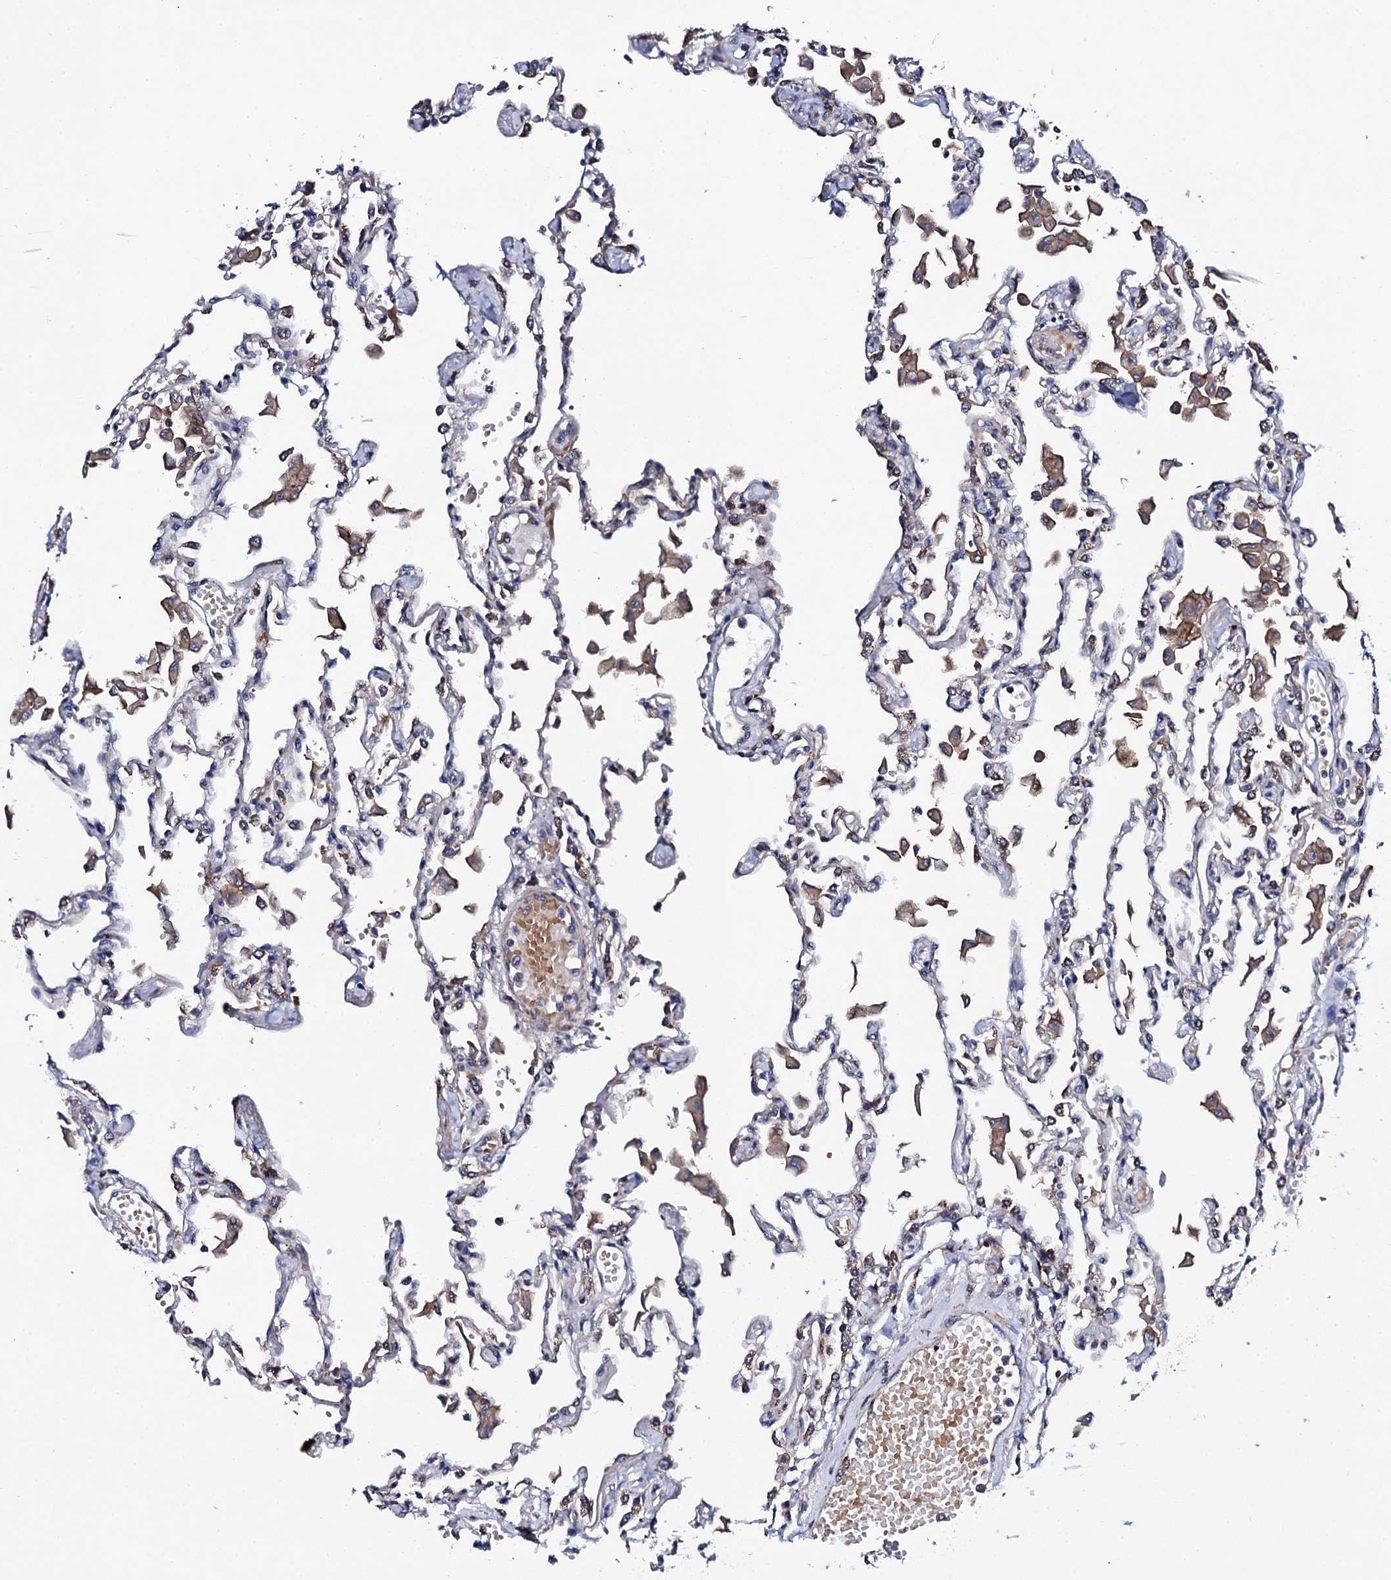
{"staining": {"intensity": "moderate", "quantity": "<25%", "location": "cytoplasmic/membranous"}, "tissue": "lung", "cell_type": "Alveolar cells", "image_type": "normal", "snomed": [{"axis": "morphology", "description": "Normal tissue, NOS"}, {"axis": "topography", "description": "Bronchus"}, {"axis": "topography", "description": "Lung"}], "caption": "Immunohistochemical staining of normal lung displays moderate cytoplasmic/membranous protein staining in approximately <25% of alveolar cells.", "gene": "COG4", "patient": {"sex": "female", "age": 49}}